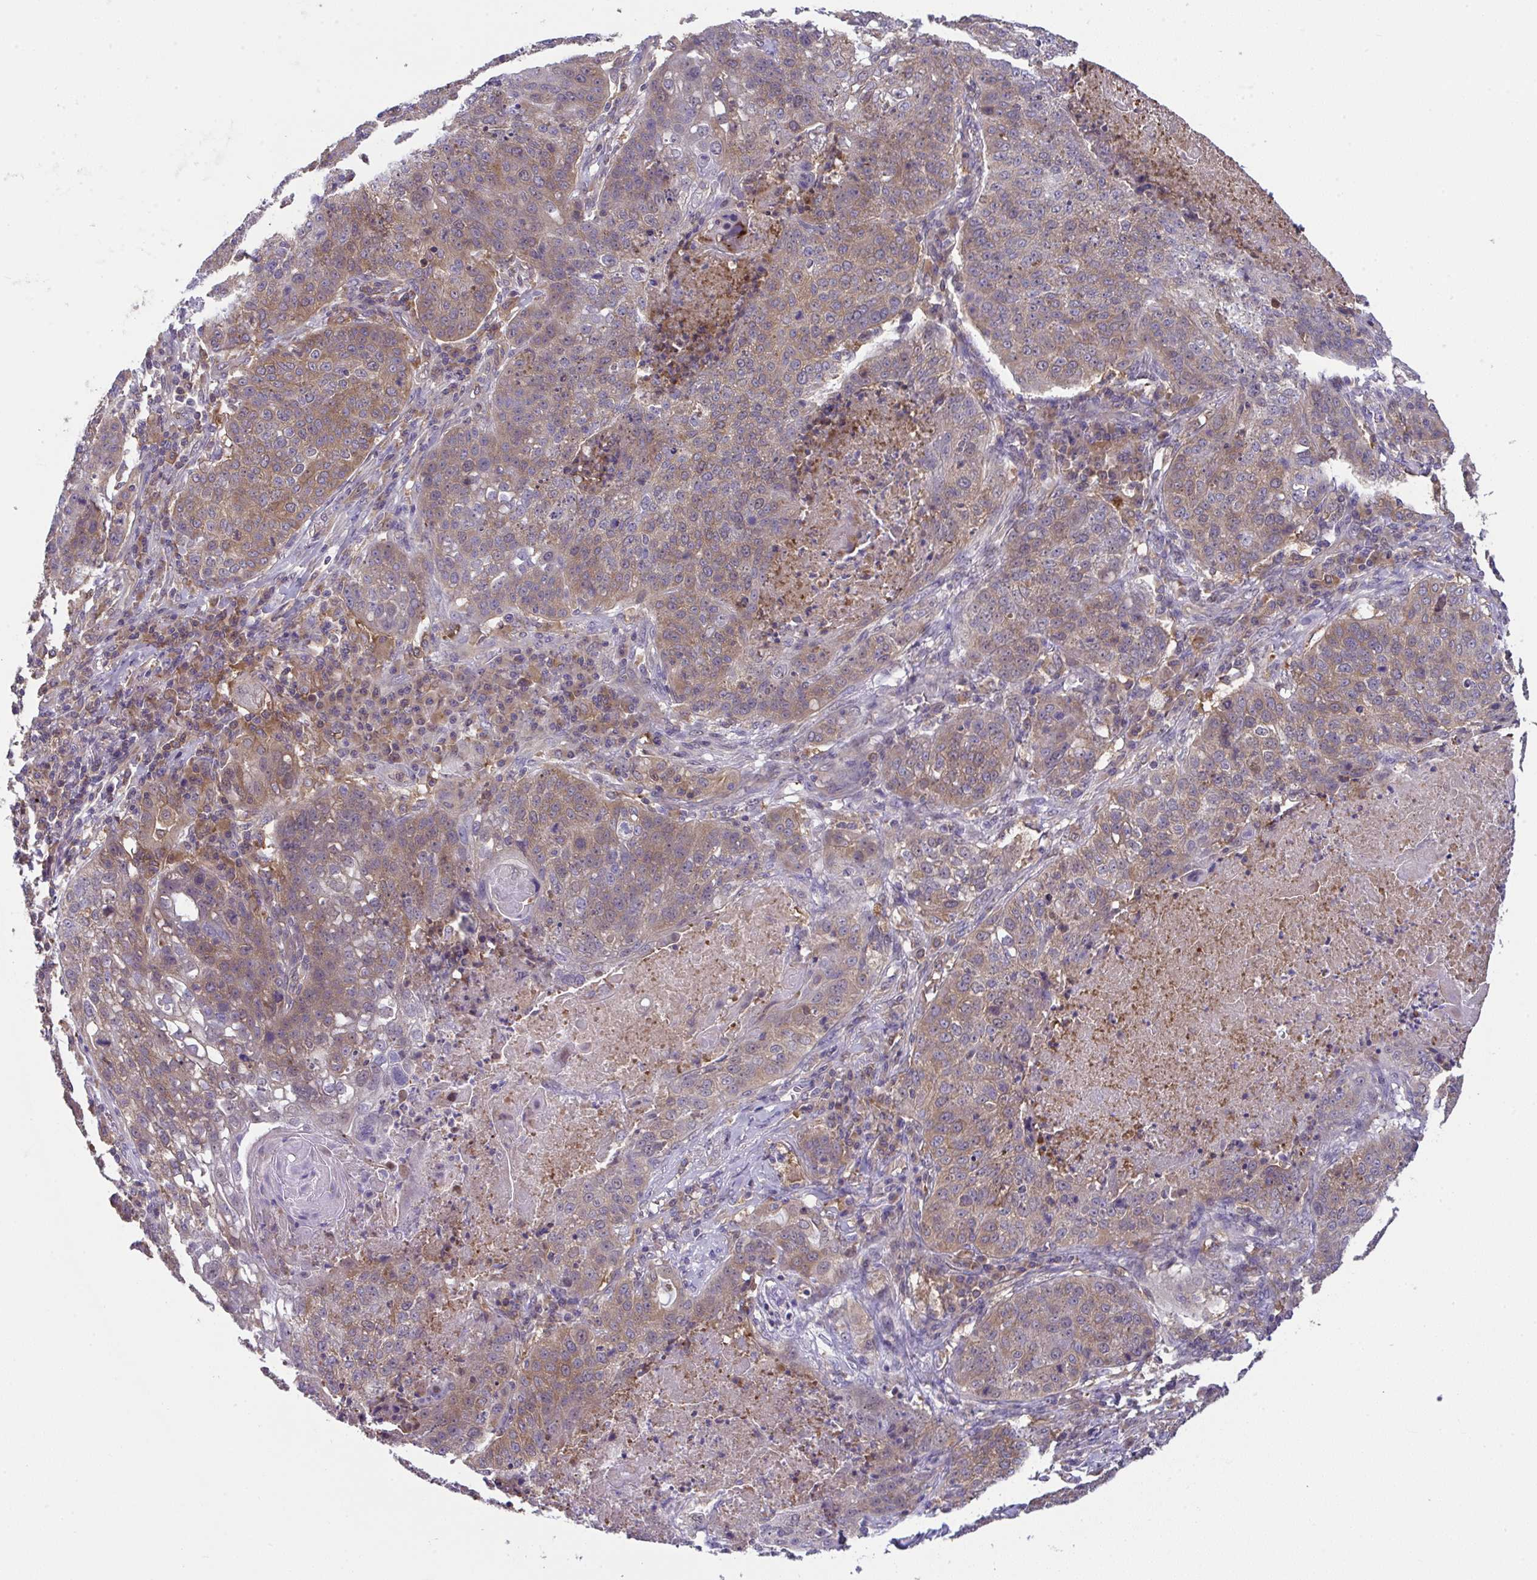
{"staining": {"intensity": "moderate", "quantity": "25%-75%", "location": "cytoplasmic/membranous"}, "tissue": "lung cancer", "cell_type": "Tumor cells", "image_type": "cancer", "snomed": [{"axis": "morphology", "description": "Squamous cell carcinoma, NOS"}, {"axis": "topography", "description": "Lung"}], "caption": "Protein staining shows moderate cytoplasmic/membranous positivity in approximately 25%-75% of tumor cells in lung cancer (squamous cell carcinoma).", "gene": "ALDH16A1", "patient": {"sex": "male", "age": 63}}